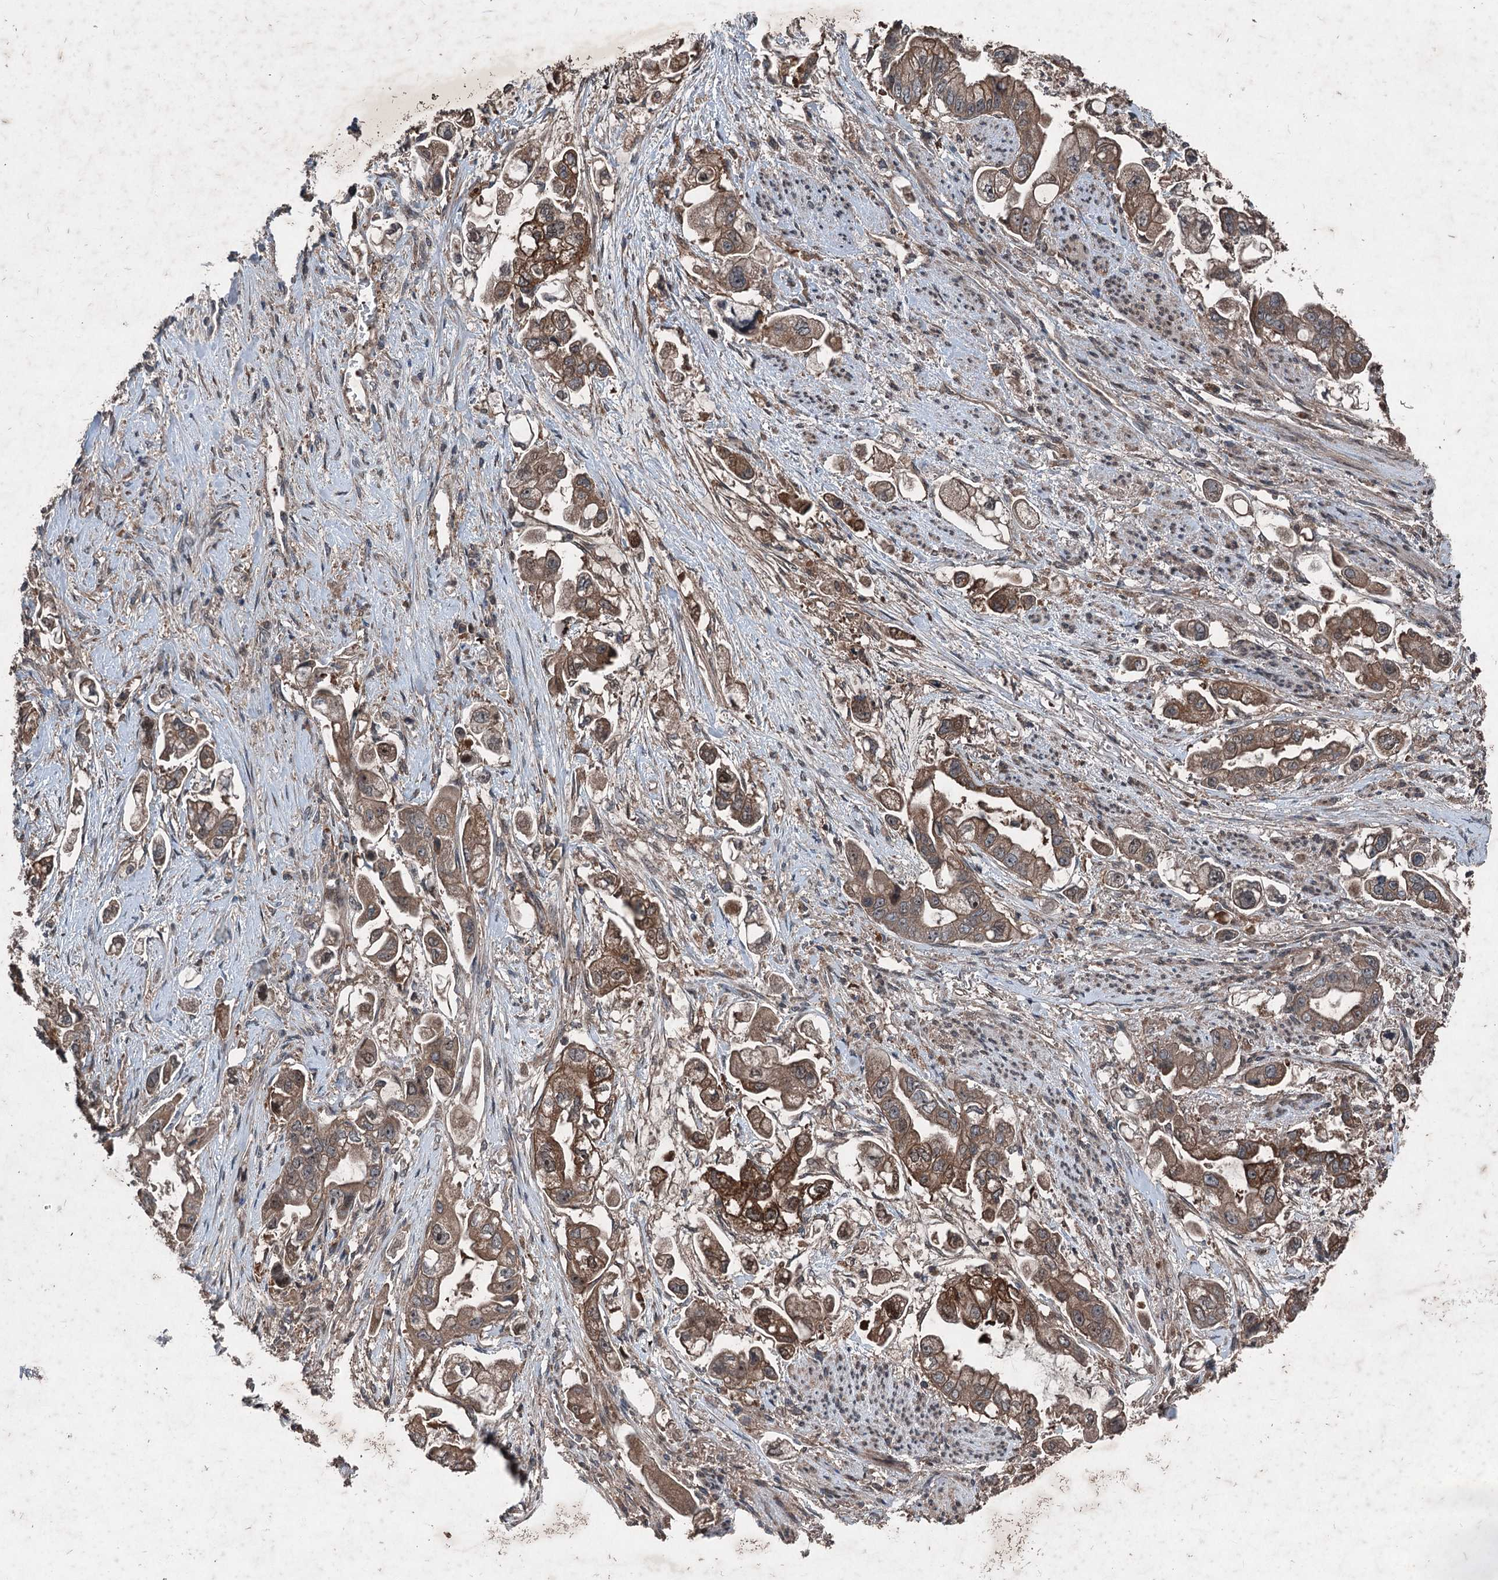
{"staining": {"intensity": "moderate", "quantity": ">75%", "location": "cytoplasmic/membranous"}, "tissue": "stomach cancer", "cell_type": "Tumor cells", "image_type": "cancer", "snomed": [{"axis": "morphology", "description": "Adenocarcinoma, NOS"}, {"axis": "topography", "description": "Stomach"}], "caption": "Brown immunohistochemical staining in human stomach adenocarcinoma reveals moderate cytoplasmic/membranous expression in about >75% of tumor cells.", "gene": "ALAS1", "patient": {"sex": "male", "age": 62}}